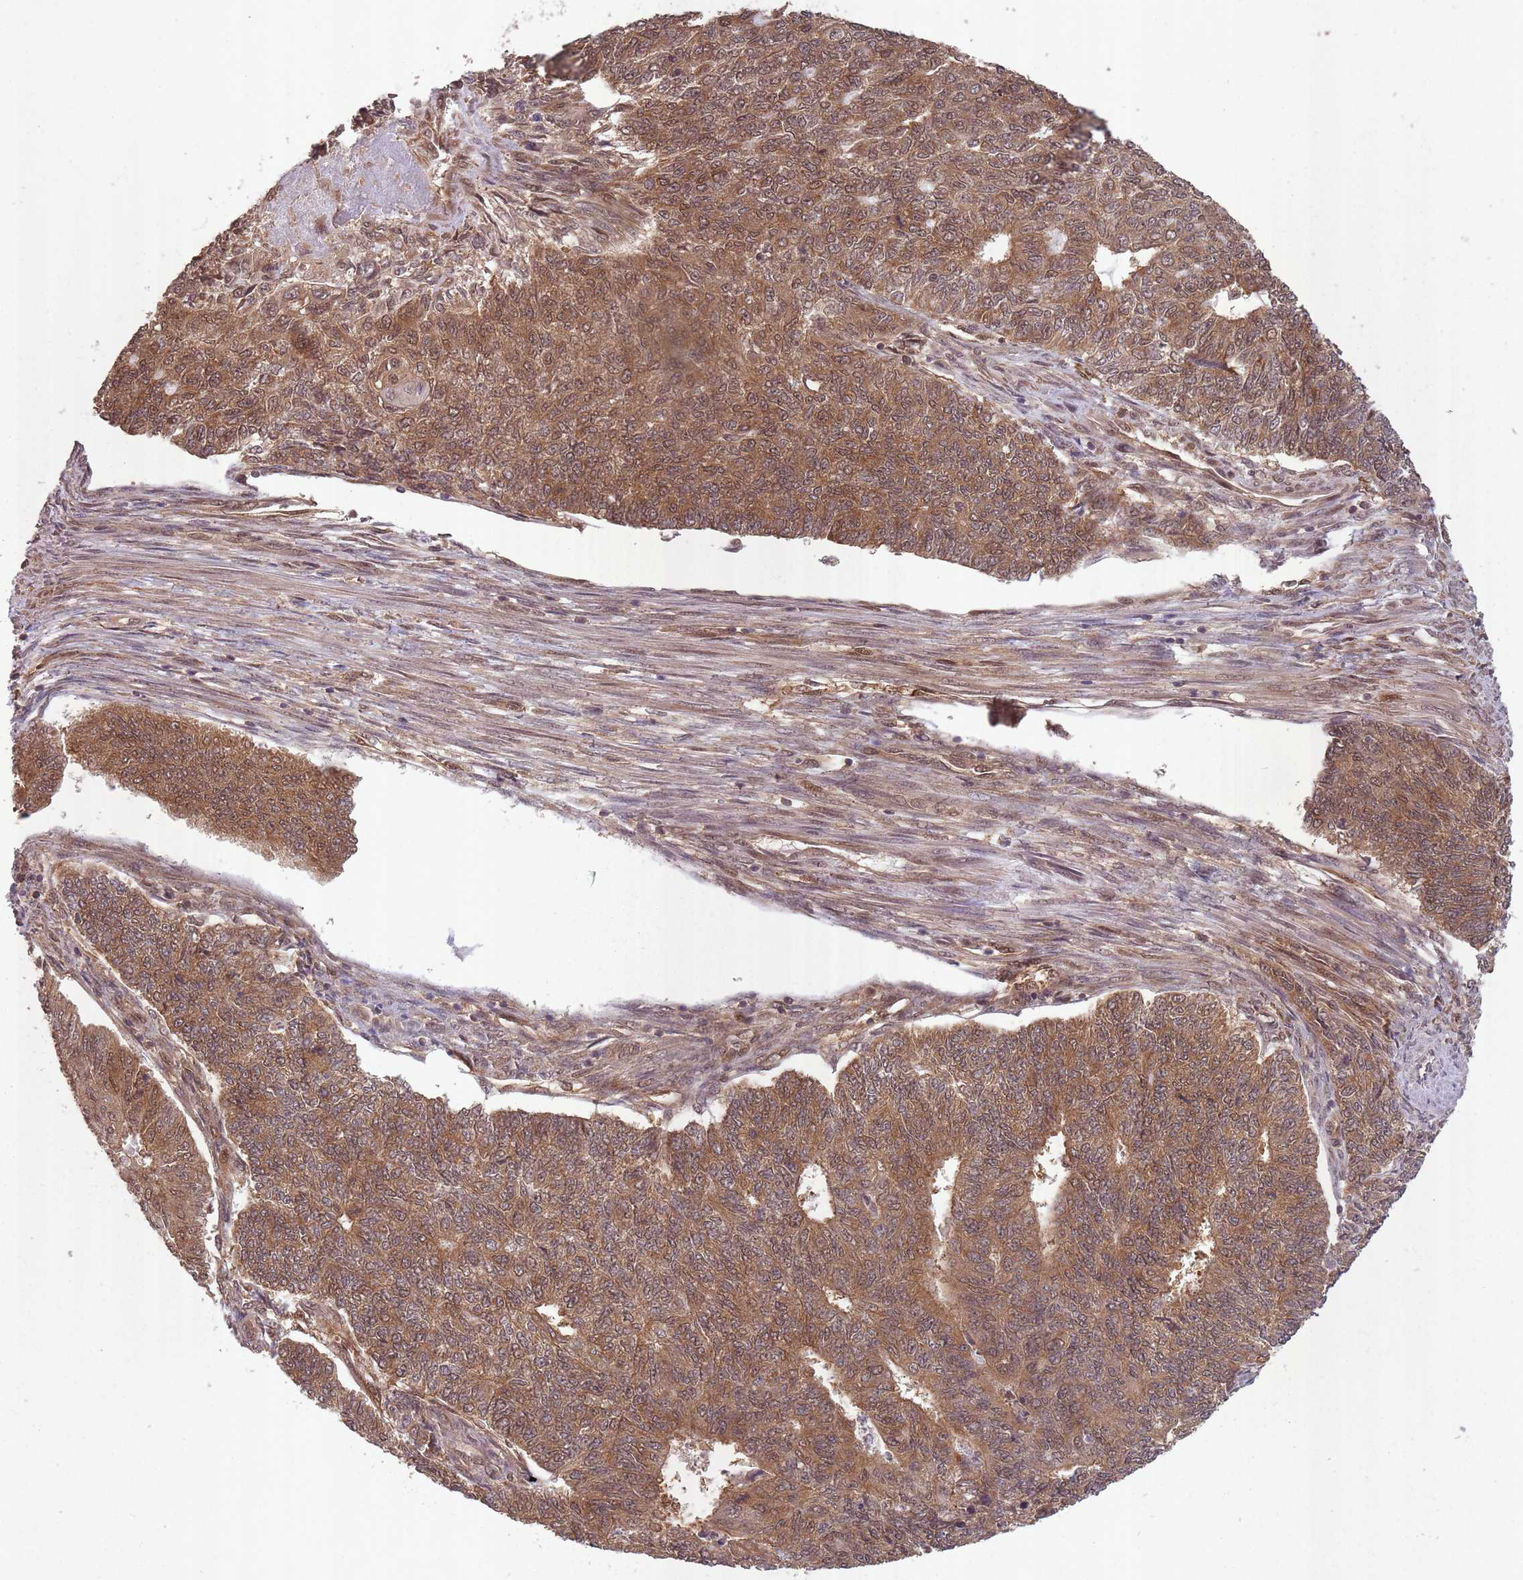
{"staining": {"intensity": "moderate", "quantity": ">75%", "location": "cytoplasmic/membranous,nuclear"}, "tissue": "endometrial cancer", "cell_type": "Tumor cells", "image_type": "cancer", "snomed": [{"axis": "morphology", "description": "Adenocarcinoma, NOS"}, {"axis": "topography", "description": "Endometrium"}], "caption": "Immunohistochemistry (IHC) of human endometrial cancer (adenocarcinoma) displays medium levels of moderate cytoplasmic/membranous and nuclear staining in about >75% of tumor cells. (DAB = brown stain, brightfield microscopy at high magnification).", "gene": "PPP6R3", "patient": {"sex": "female", "age": 32}}